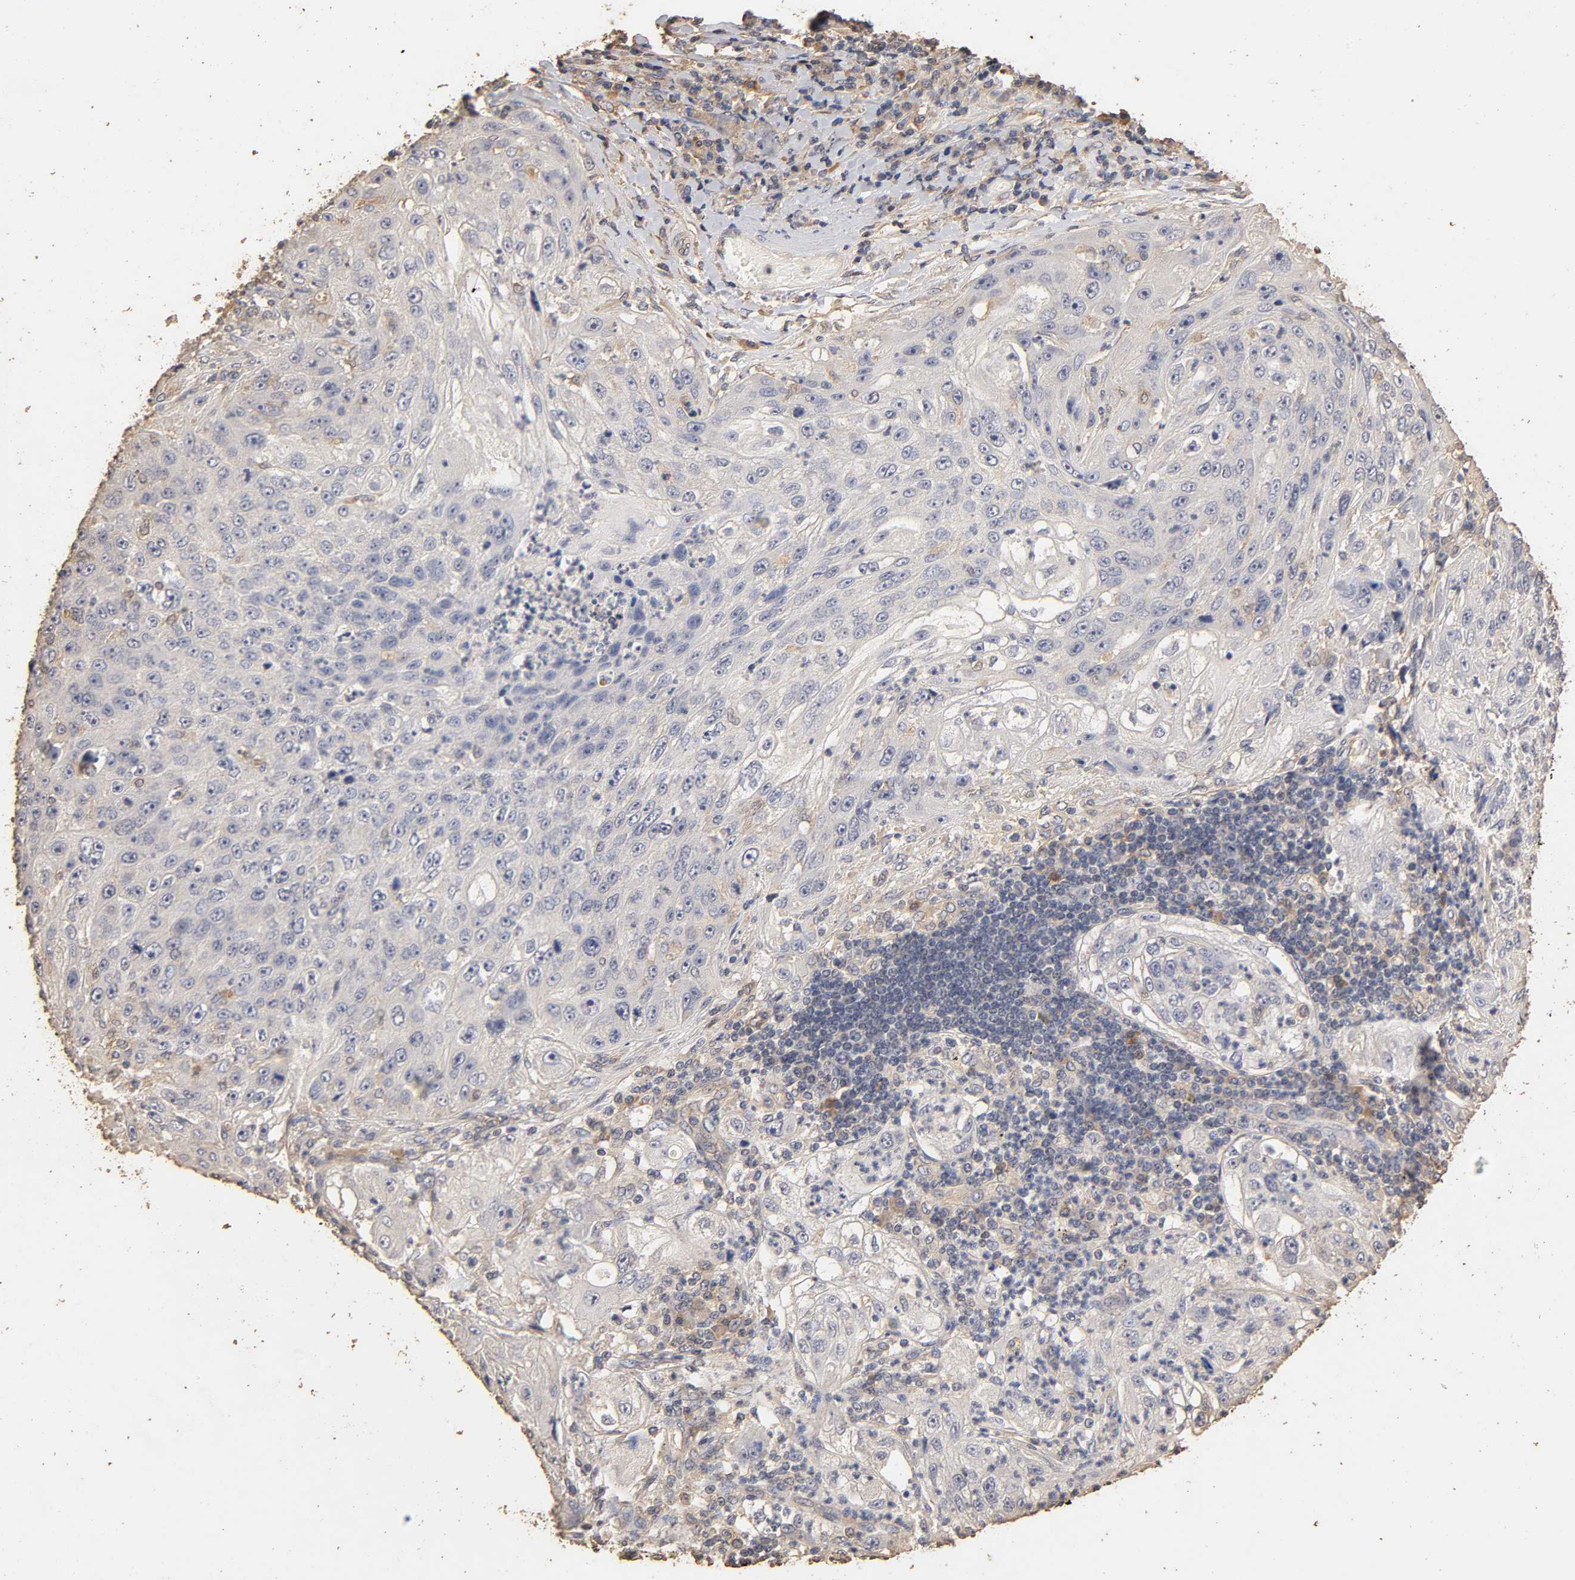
{"staining": {"intensity": "negative", "quantity": "none", "location": "none"}, "tissue": "lung cancer", "cell_type": "Tumor cells", "image_type": "cancer", "snomed": [{"axis": "morphology", "description": "Inflammation, NOS"}, {"axis": "morphology", "description": "Squamous cell carcinoma, NOS"}, {"axis": "topography", "description": "Lymph node"}, {"axis": "topography", "description": "Soft tissue"}, {"axis": "topography", "description": "Lung"}], "caption": "Tumor cells show no significant protein staining in squamous cell carcinoma (lung).", "gene": "VSIG4", "patient": {"sex": "male", "age": 66}}